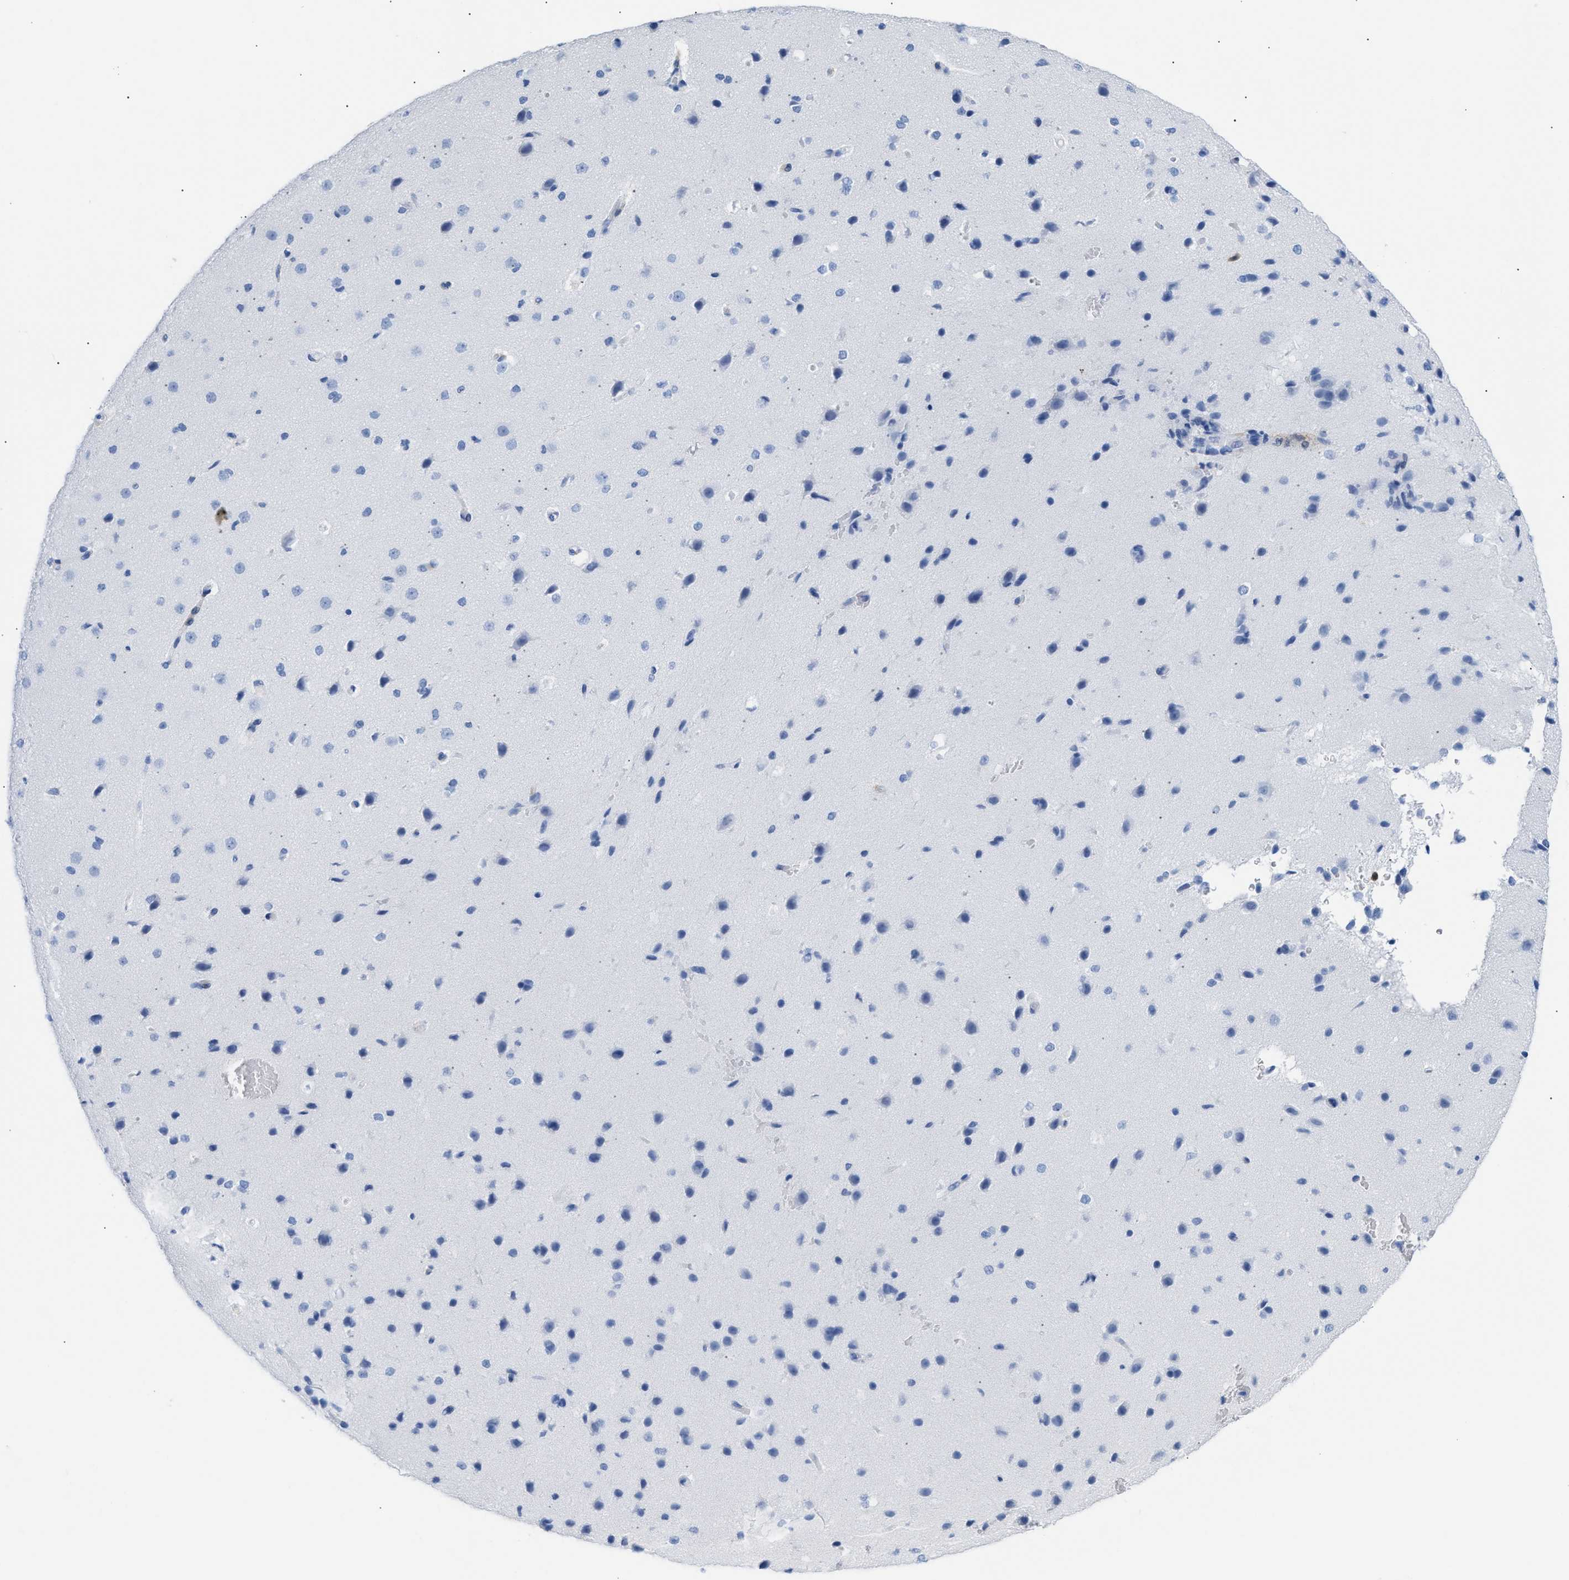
{"staining": {"intensity": "negative", "quantity": "none", "location": "none"}, "tissue": "cerebral cortex", "cell_type": "Endothelial cells", "image_type": "normal", "snomed": [{"axis": "morphology", "description": "Normal tissue, NOS"}, {"axis": "morphology", "description": "Developmental malformation"}, {"axis": "topography", "description": "Cerebral cortex"}], "caption": "Histopathology image shows no protein expression in endothelial cells of unremarkable cerebral cortex.", "gene": "LCP1", "patient": {"sex": "female", "age": 30}}